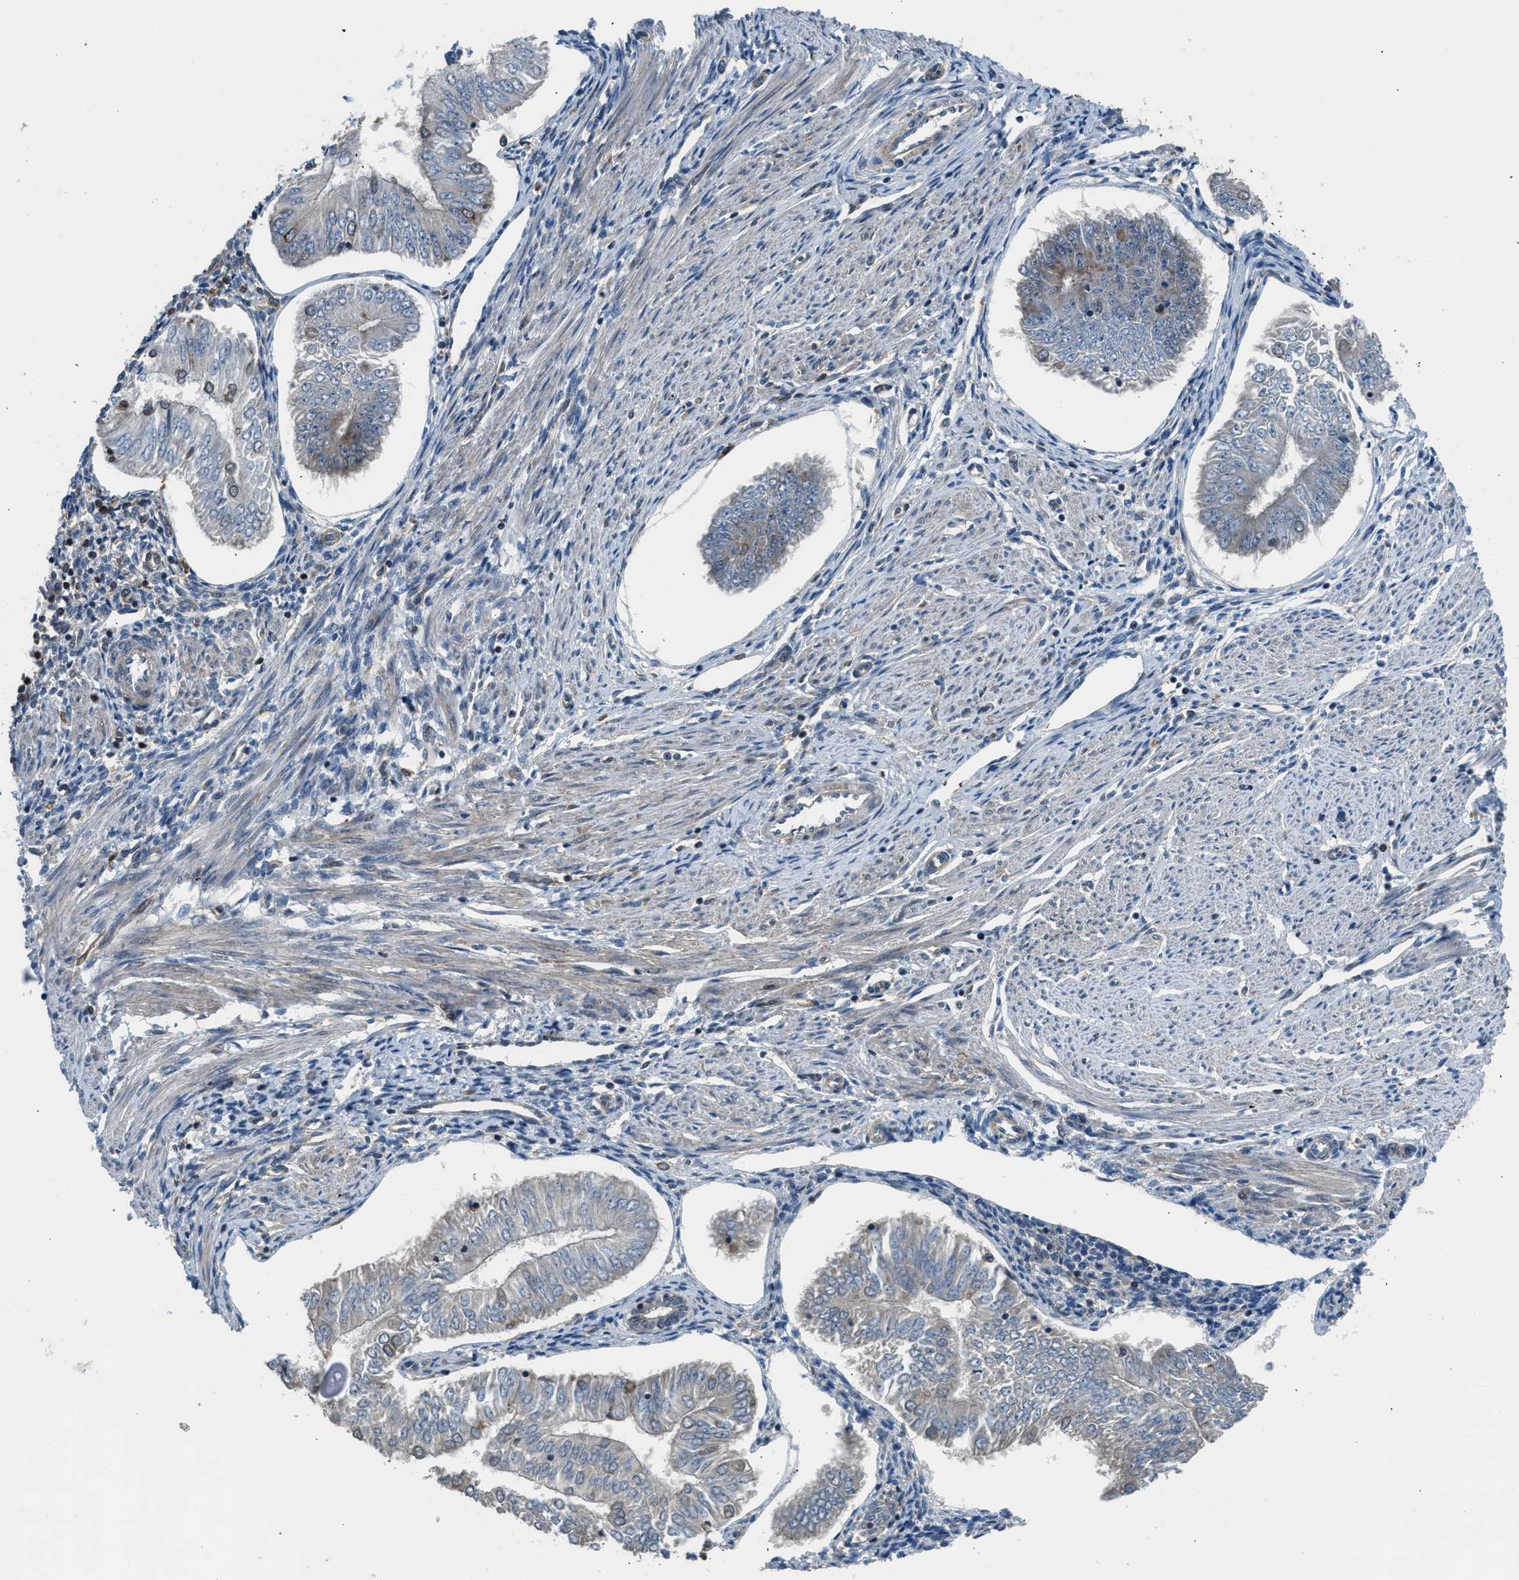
{"staining": {"intensity": "weak", "quantity": "<25%", "location": "cytoplasmic/membranous,nuclear"}, "tissue": "endometrial cancer", "cell_type": "Tumor cells", "image_type": "cancer", "snomed": [{"axis": "morphology", "description": "Adenocarcinoma, NOS"}, {"axis": "topography", "description": "Endometrium"}], "caption": "Immunohistochemistry (IHC) of endometrial cancer exhibits no positivity in tumor cells.", "gene": "RETREG3", "patient": {"sex": "female", "age": 53}}